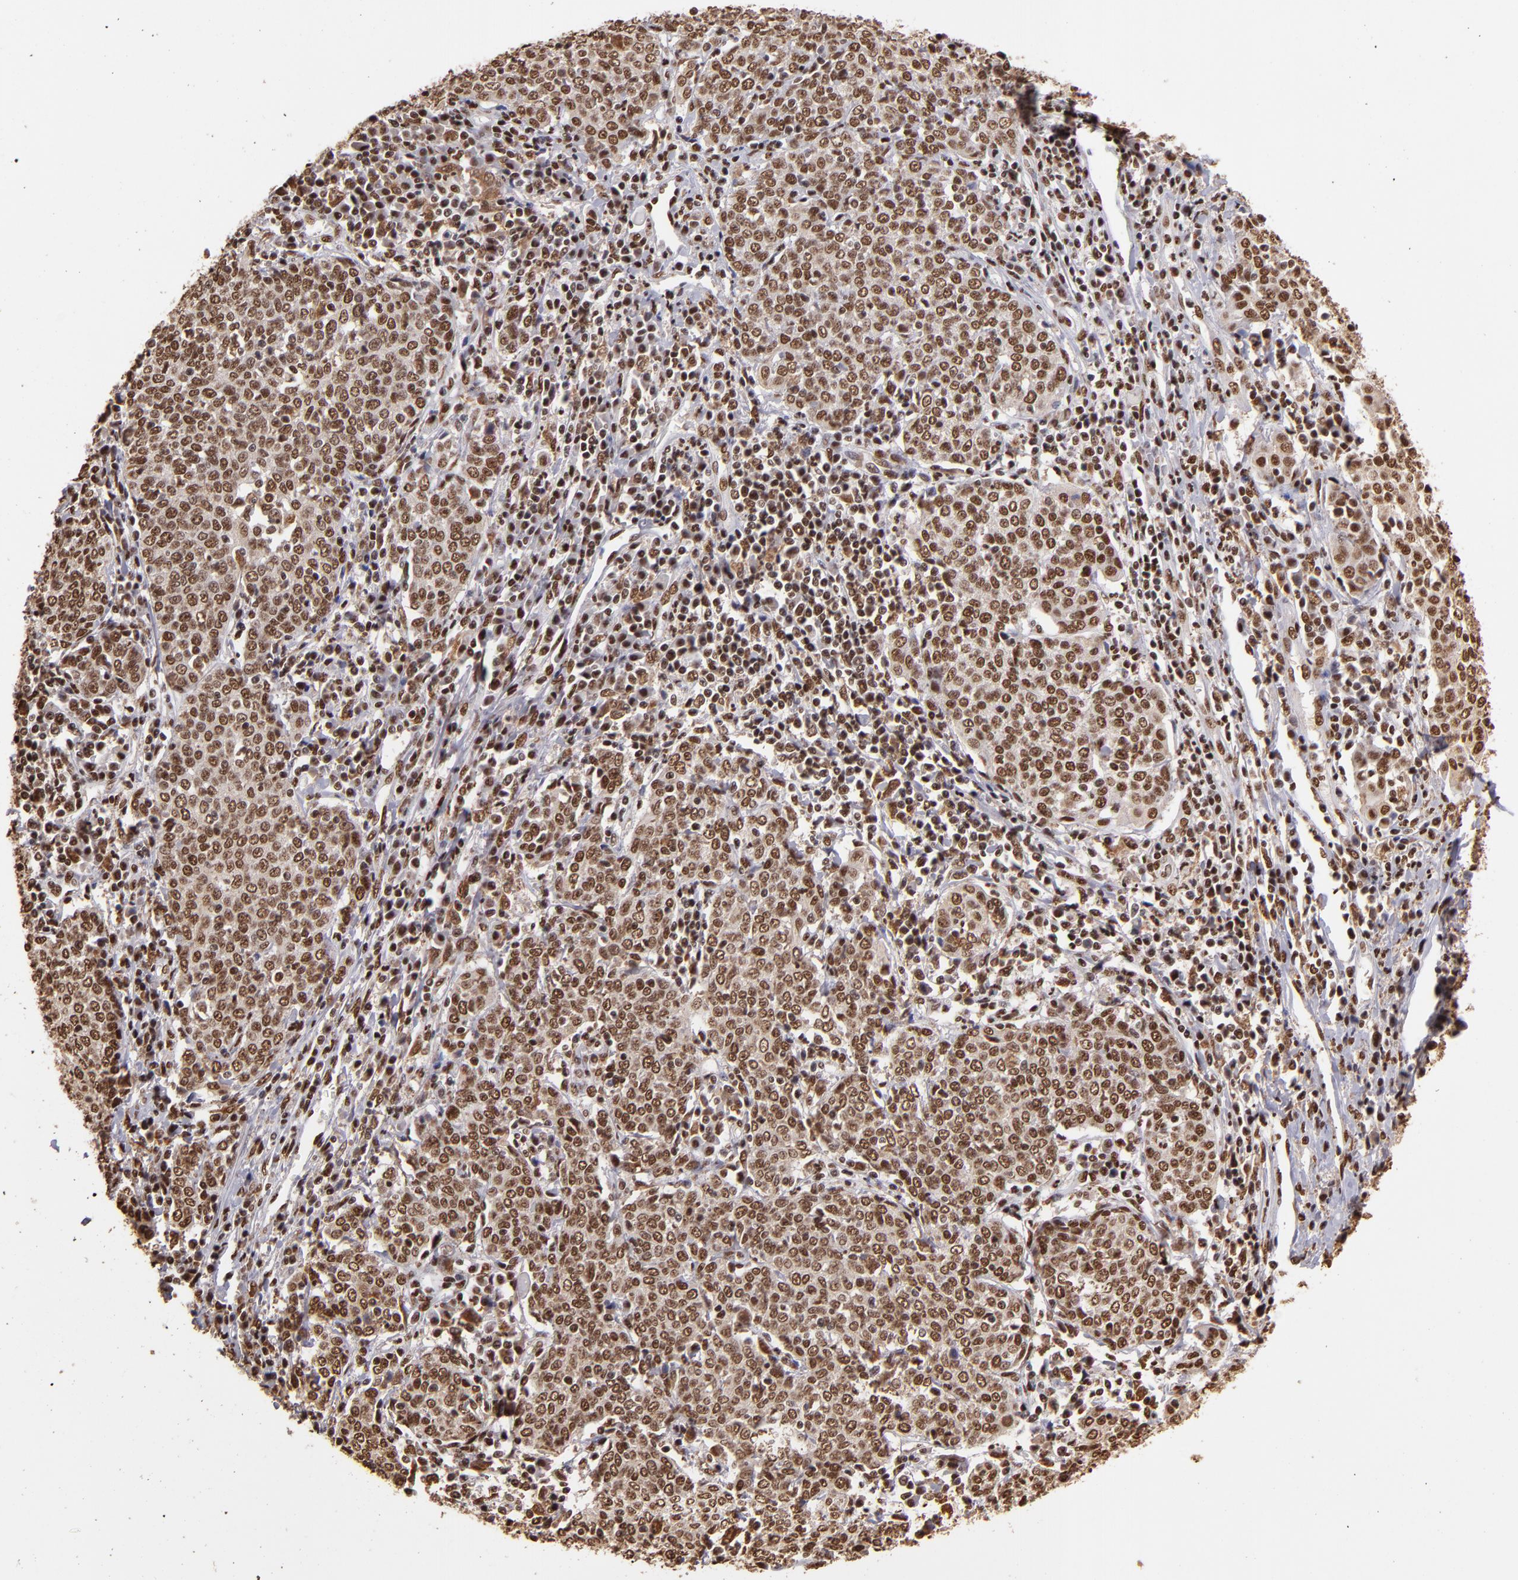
{"staining": {"intensity": "moderate", "quantity": ">75%", "location": "cytoplasmic/membranous,nuclear"}, "tissue": "cervical cancer", "cell_type": "Tumor cells", "image_type": "cancer", "snomed": [{"axis": "morphology", "description": "Squamous cell carcinoma, NOS"}, {"axis": "topography", "description": "Cervix"}], "caption": "A brown stain highlights moderate cytoplasmic/membranous and nuclear positivity of a protein in cervical cancer (squamous cell carcinoma) tumor cells.", "gene": "SP1", "patient": {"sex": "female", "age": 40}}